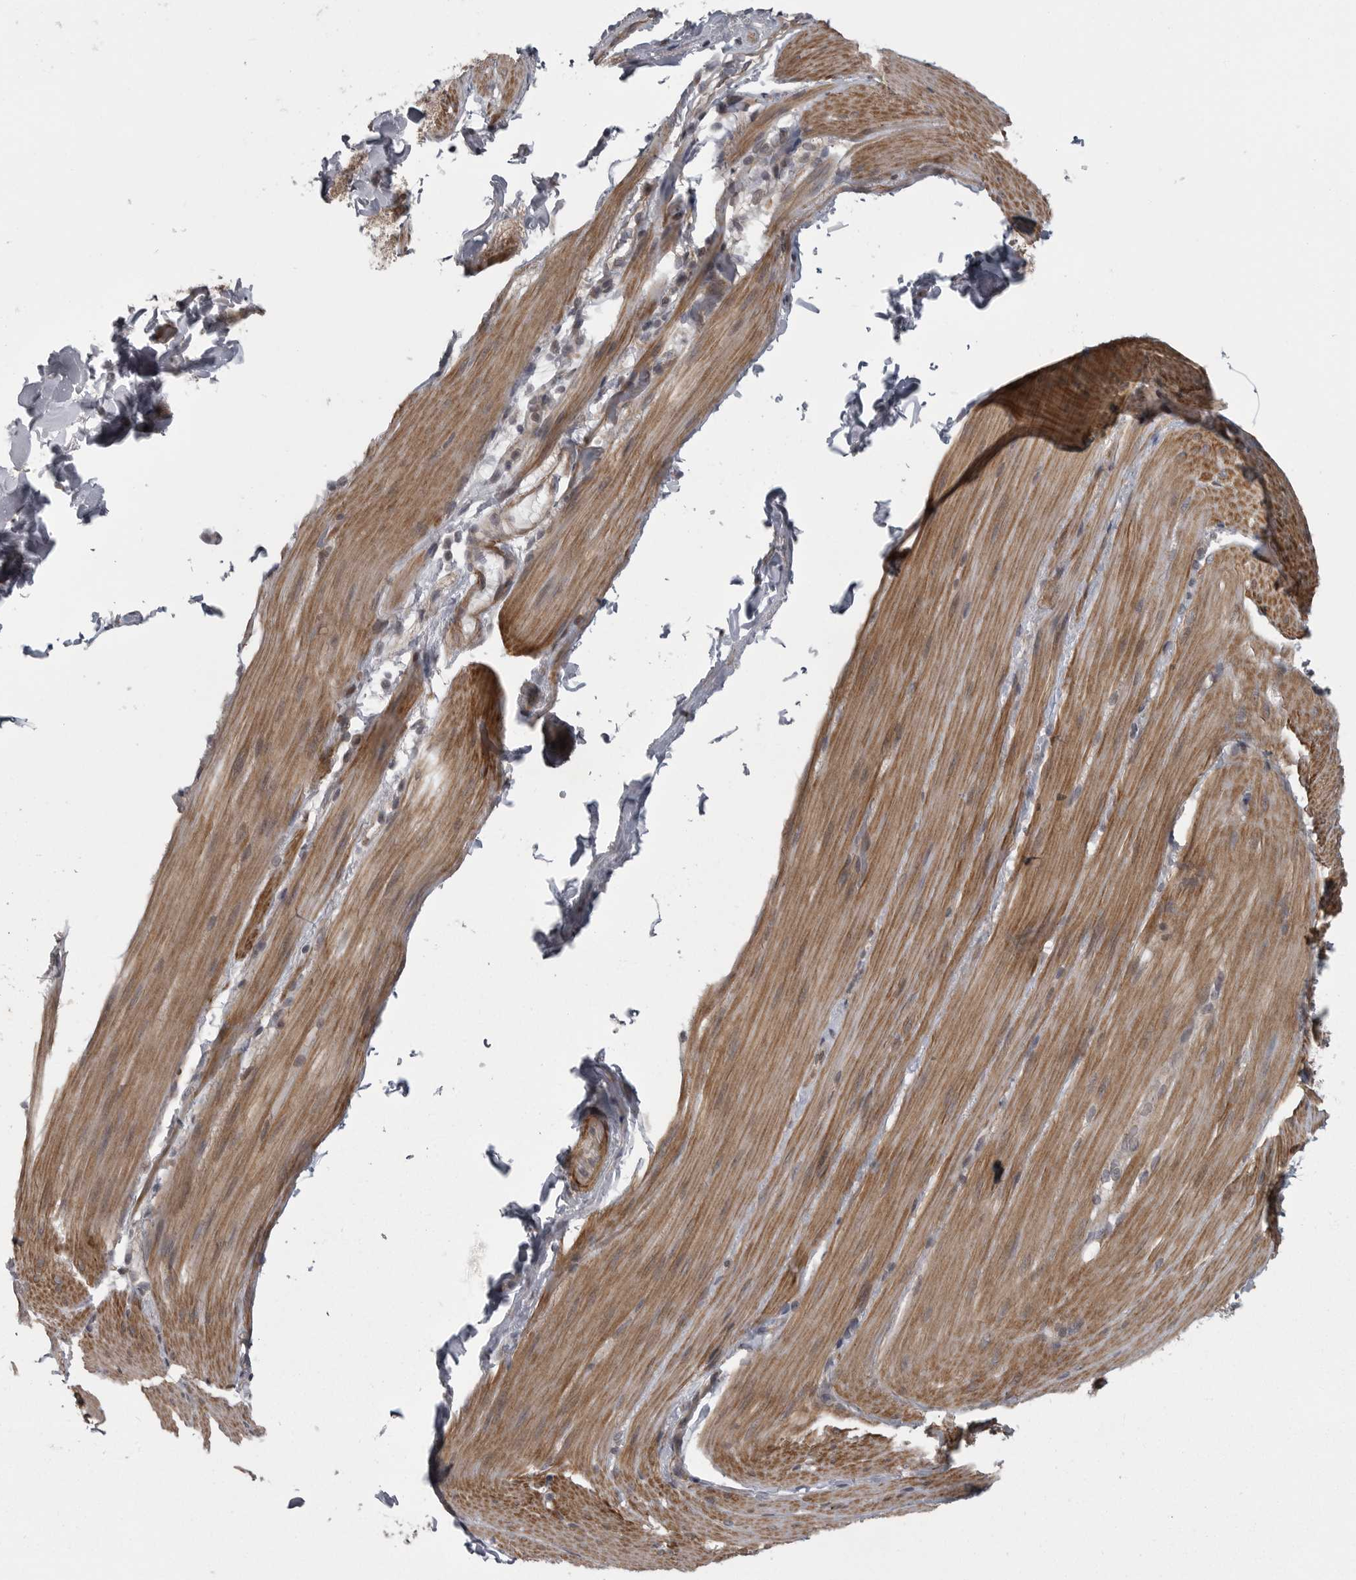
{"staining": {"intensity": "moderate", "quantity": ">75%", "location": "cytoplasmic/membranous"}, "tissue": "smooth muscle", "cell_type": "Smooth muscle cells", "image_type": "normal", "snomed": [{"axis": "morphology", "description": "Normal tissue, NOS"}, {"axis": "topography", "description": "Smooth muscle"}, {"axis": "topography", "description": "Small intestine"}], "caption": "Moderate cytoplasmic/membranous staining for a protein is present in about >75% of smooth muscle cells of benign smooth muscle using immunohistochemistry (IHC).", "gene": "PPP1R9A", "patient": {"sex": "female", "age": 84}}